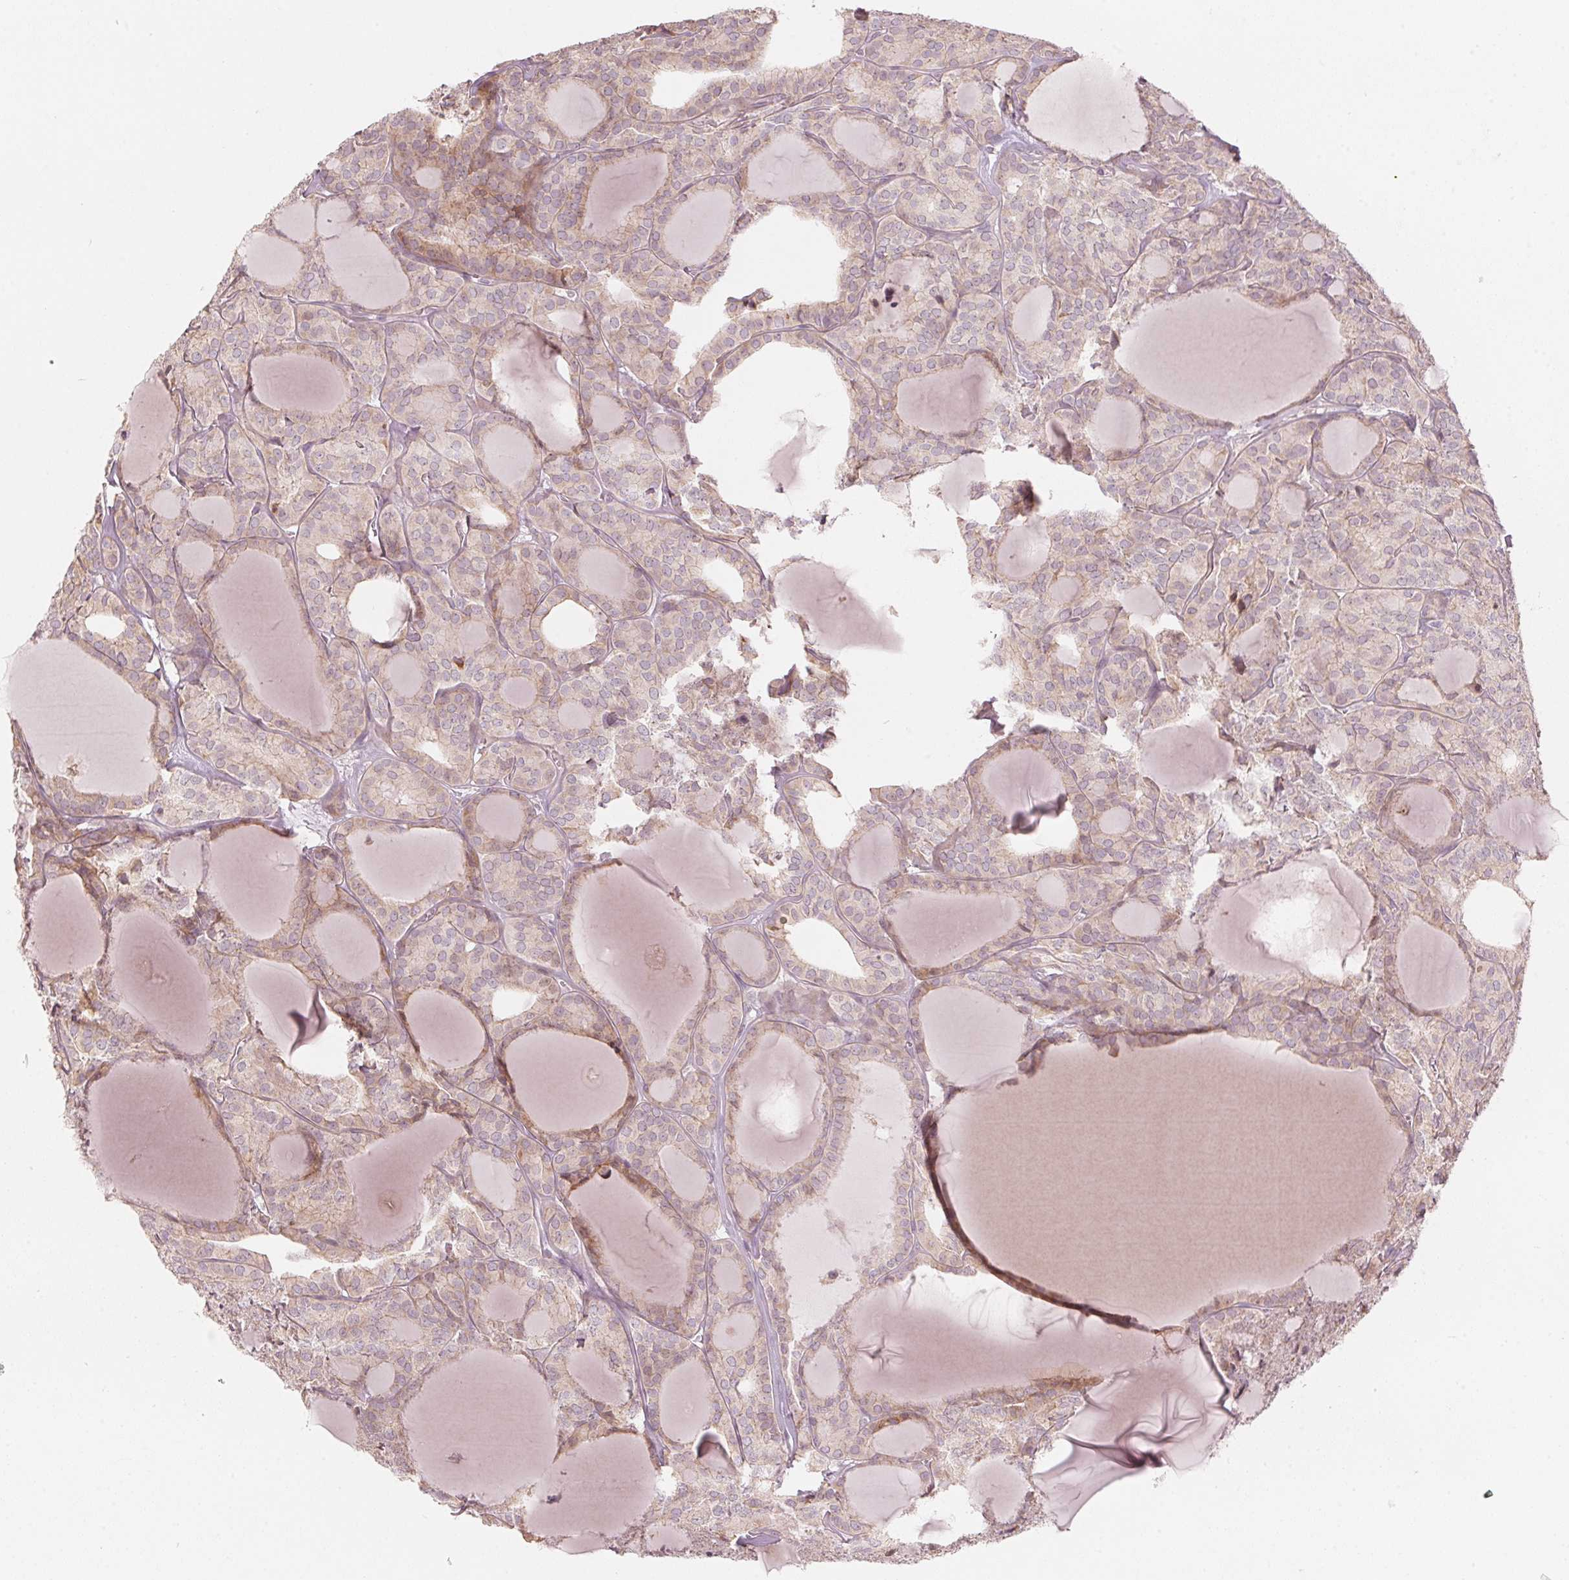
{"staining": {"intensity": "weak", "quantity": "25%-75%", "location": "cytoplasmic/membranous"}, "tissue": "thyroid cancer", "cell_type": "Tumor cells", "image_type": "cancer", "snomed": [{"axis": "morphology", "description": "Follicular adenoma carcinoma, NOS"}, {"axis": "topography", "description": "Thyroid gland"}], "caption": "Approximately 25%-75% of tumor cells in human follicular adenoma carcinoma (thyroid) display weak cytoplasmic/membranous protein staining as visualized by brown immunohistochemical staining.", "gene": "TMED6", "patient": {"sex": "male", "age": 74}}